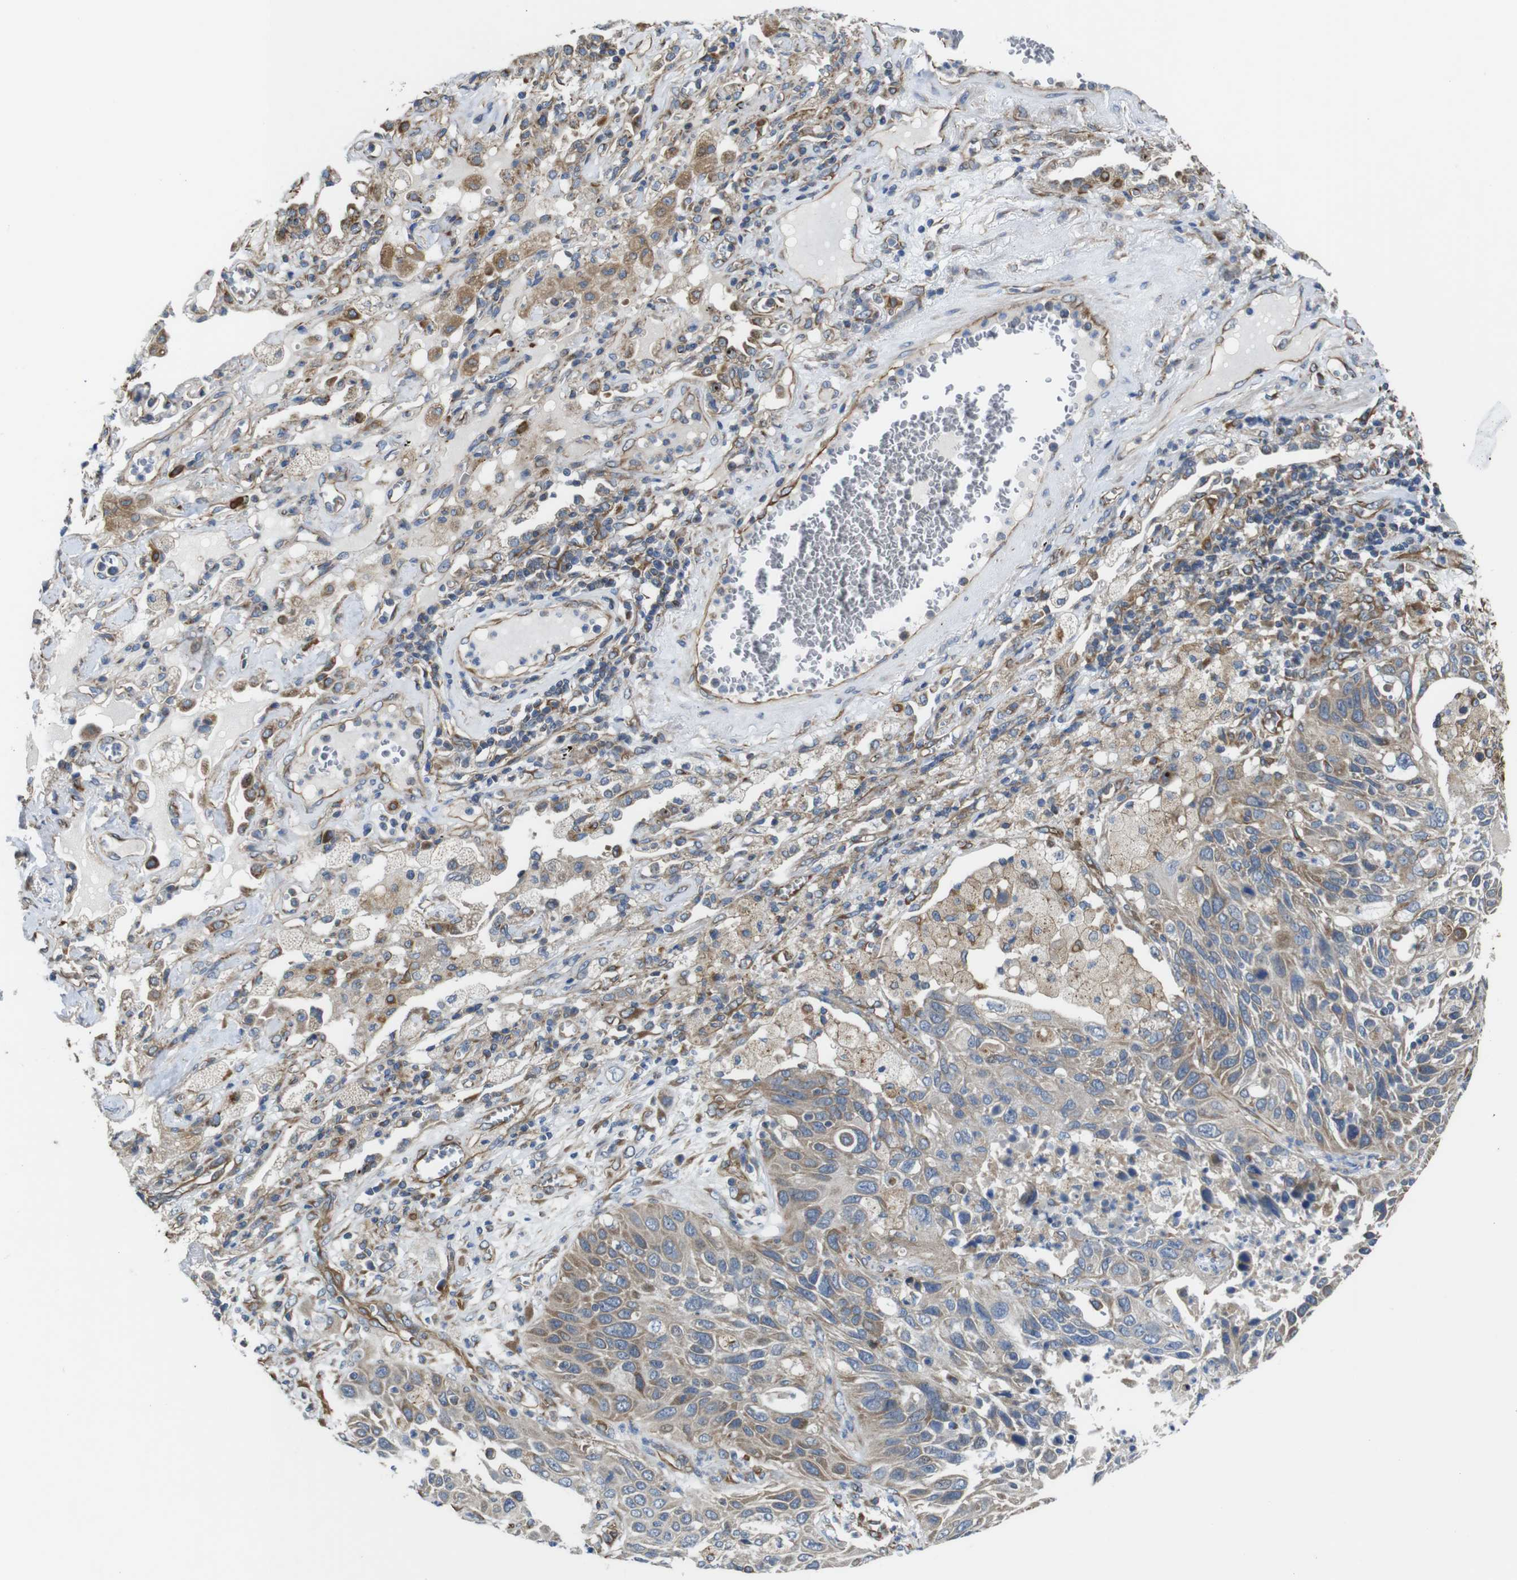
{"staining": {"intensity": "weak", "quantity": ">75%", "location": "cytoplasmic/membranous"}, "tissue": "lung cancer", "cell_type": "Tumor cells", "image_type": "cancer", "snomed": [{"axis": "morphology", "description": "Squamous cell carcinoma, NOS"}, {"axis": "topography", "description": "Lung"}], "caption": "Immunohistochemistry histopathology image of neoplastic tissue: human lung cancer stained using immunohistochemistry (IHC) exhibits low levels of weak protein expression localized specifically in the cytoplasmic/membranous of tumor cells, appearing as a cytoplasmic/membranous brown color.", "gene": "POMK", "patient": {"sex": "female", "age": 76}}